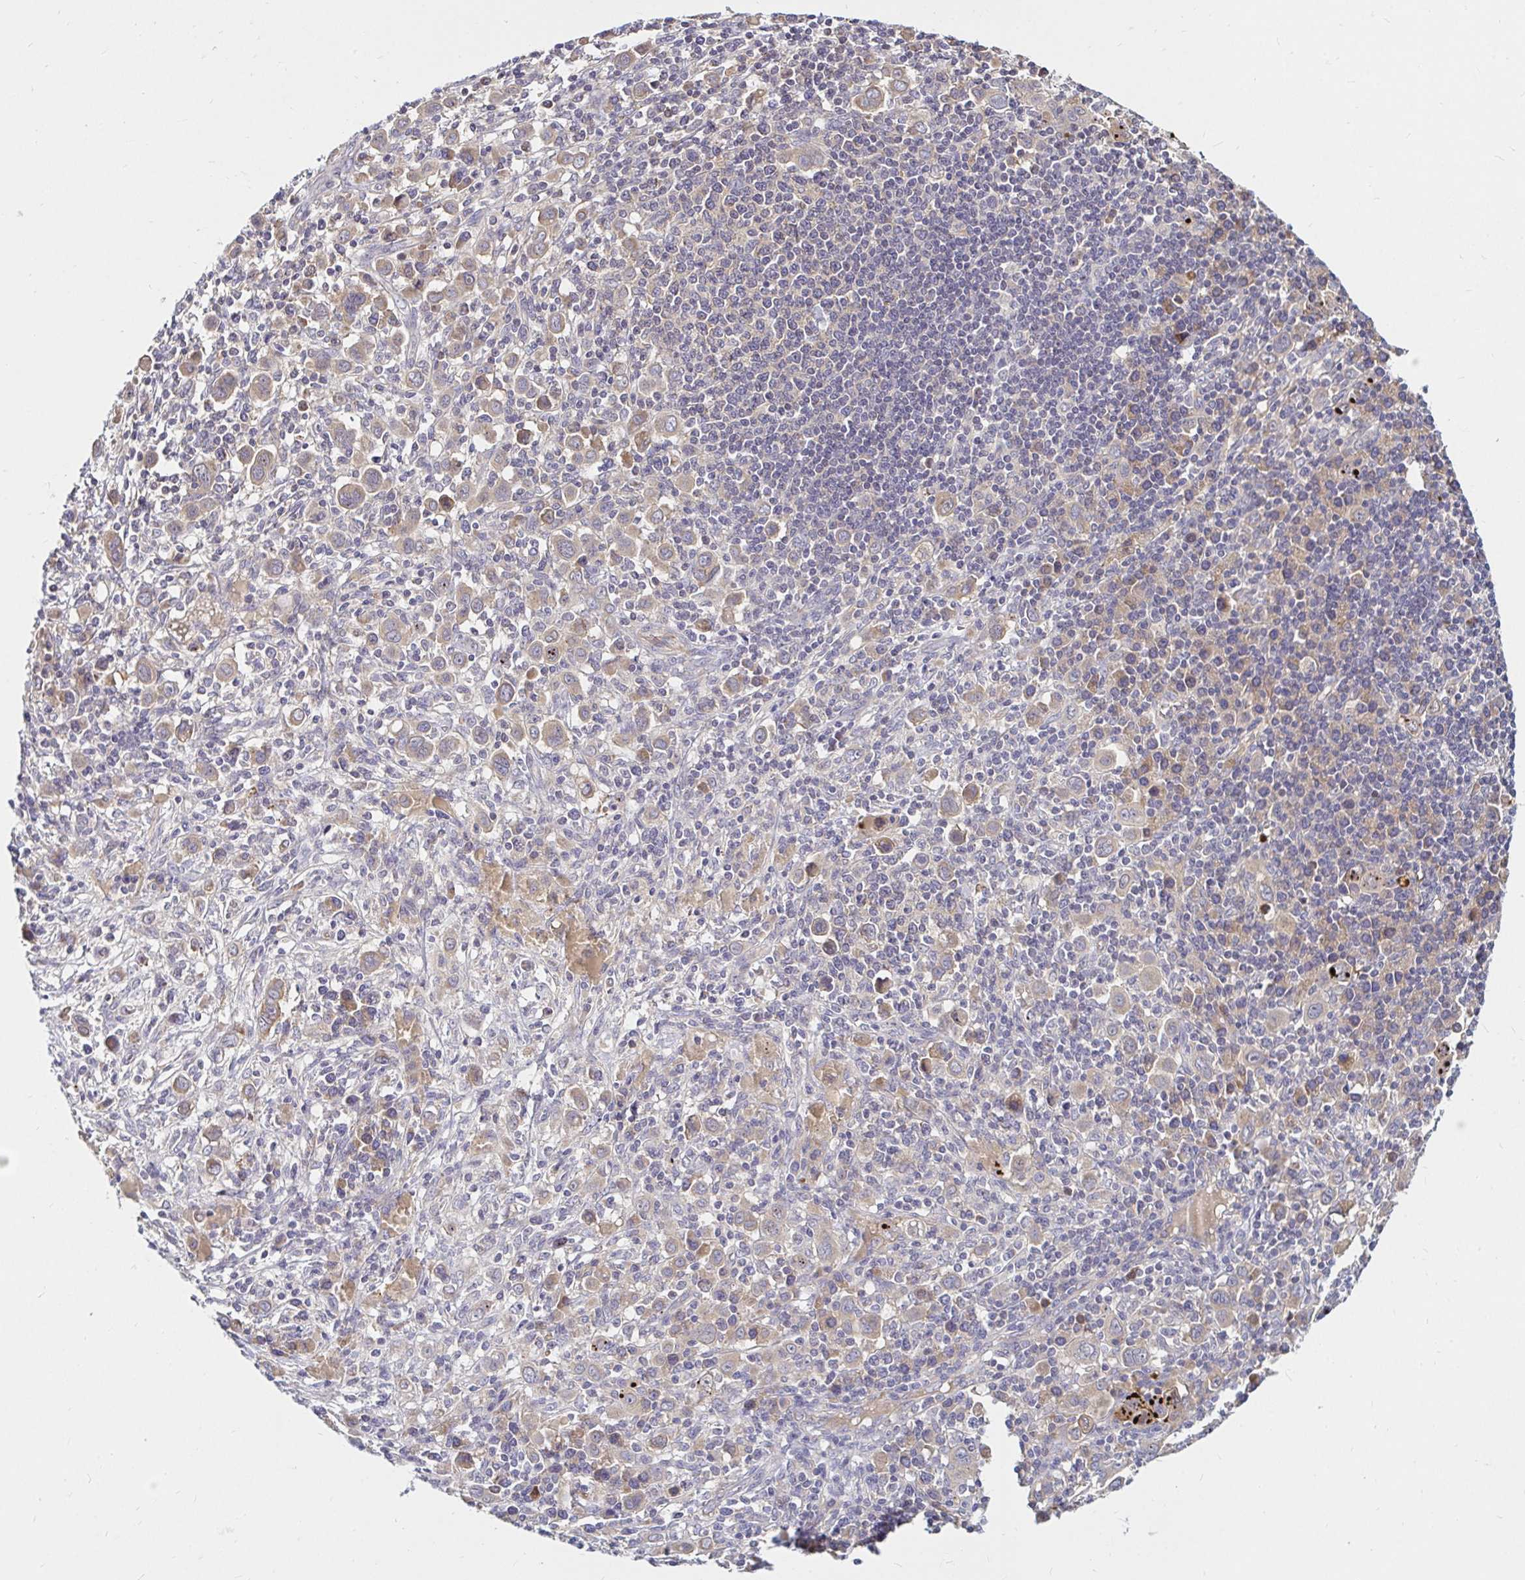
{"staining": {"intensity": "weak", "quantity": "25%-75%", "location": "cytoplasmic/membranous"}, "tissue": "stomach cancer", "cell_type": "Tumor cells", "image_type": "cancer", "snomed": [{"axis": "morphology", "description": "Adenocarcinoma, NOS"}, {"axis": "topography", "description": "Stomach, upper"}], "caption": "Brown immunohistochemical staining in human stomach cancer (adenocarcinoma) exhibits weak cytoplasmic/membranous positivity in approximately 25%-75% of tumor cells. The staining was performed using DAB (3,3'-diaminobenzidine), with brown indicating positive protein expression. Nuclei are stained blue with hematoxylin.", "gene": "ARHGEF37", "patient": {"sex": "male", "age": 75}}